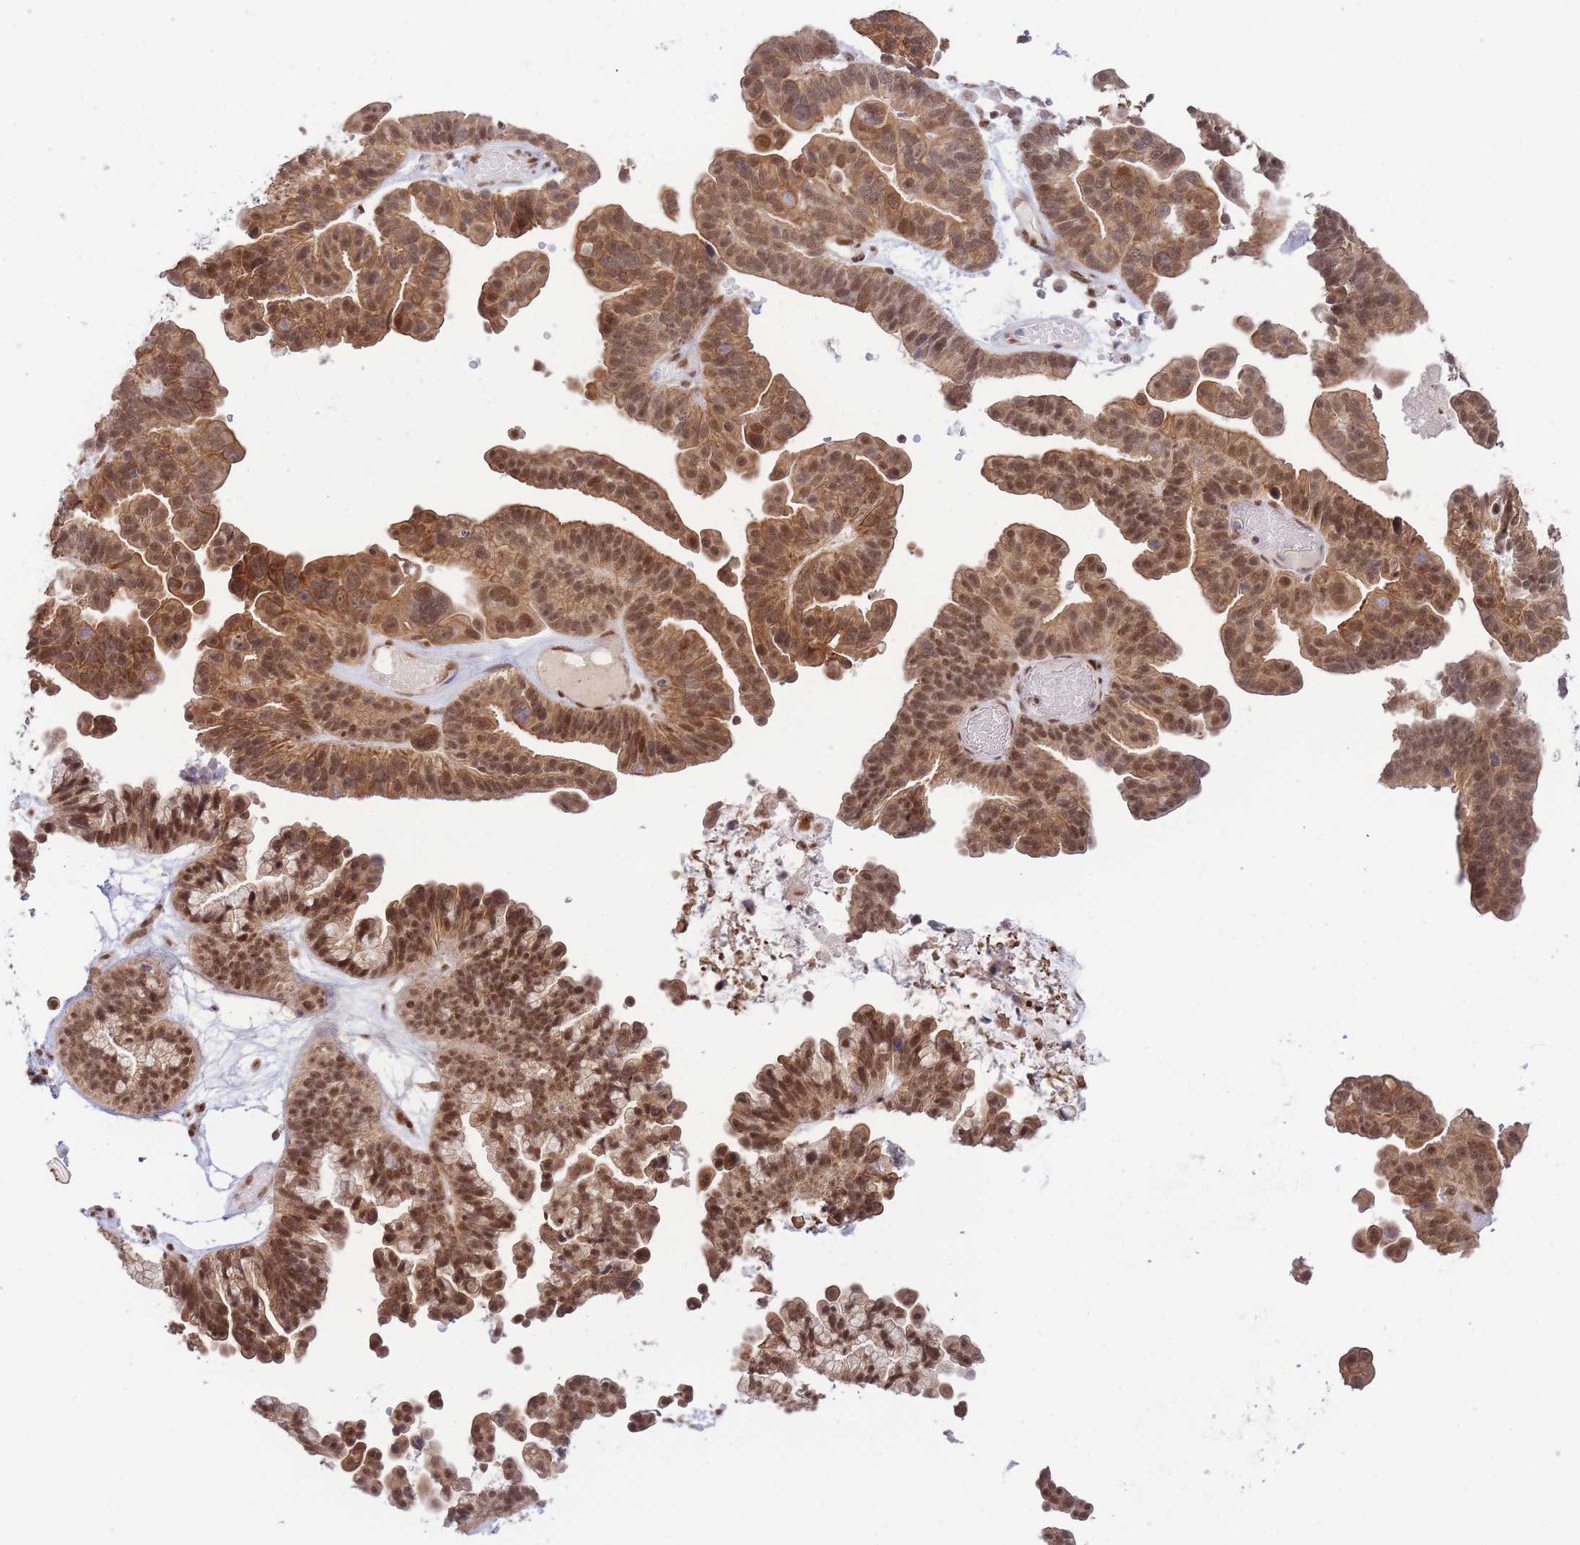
{"staining": {"intensity": "moderate", "quantity": ">75%", "location": "cytoplasmic/membranous,nuclear"}, "tissue": "ovarian cancer", "cell_type": "Tumor cells", "image_type": "cancer", "snomed": [{"axis": "morphology", "description": "Cystadenocarcinoma, serous, NOS"}, {"axis": "topography", "description": "Ovary"}], "caption": "This image reveals immunohistochemistry (IHC) staining of ovarian cancer, with medium moderate cytoplasmic/membranous and nuclear expression in approximately >75% of tumor cells.", "gene": "CARD8", "patient": {"sex": "female", "age": 56}}